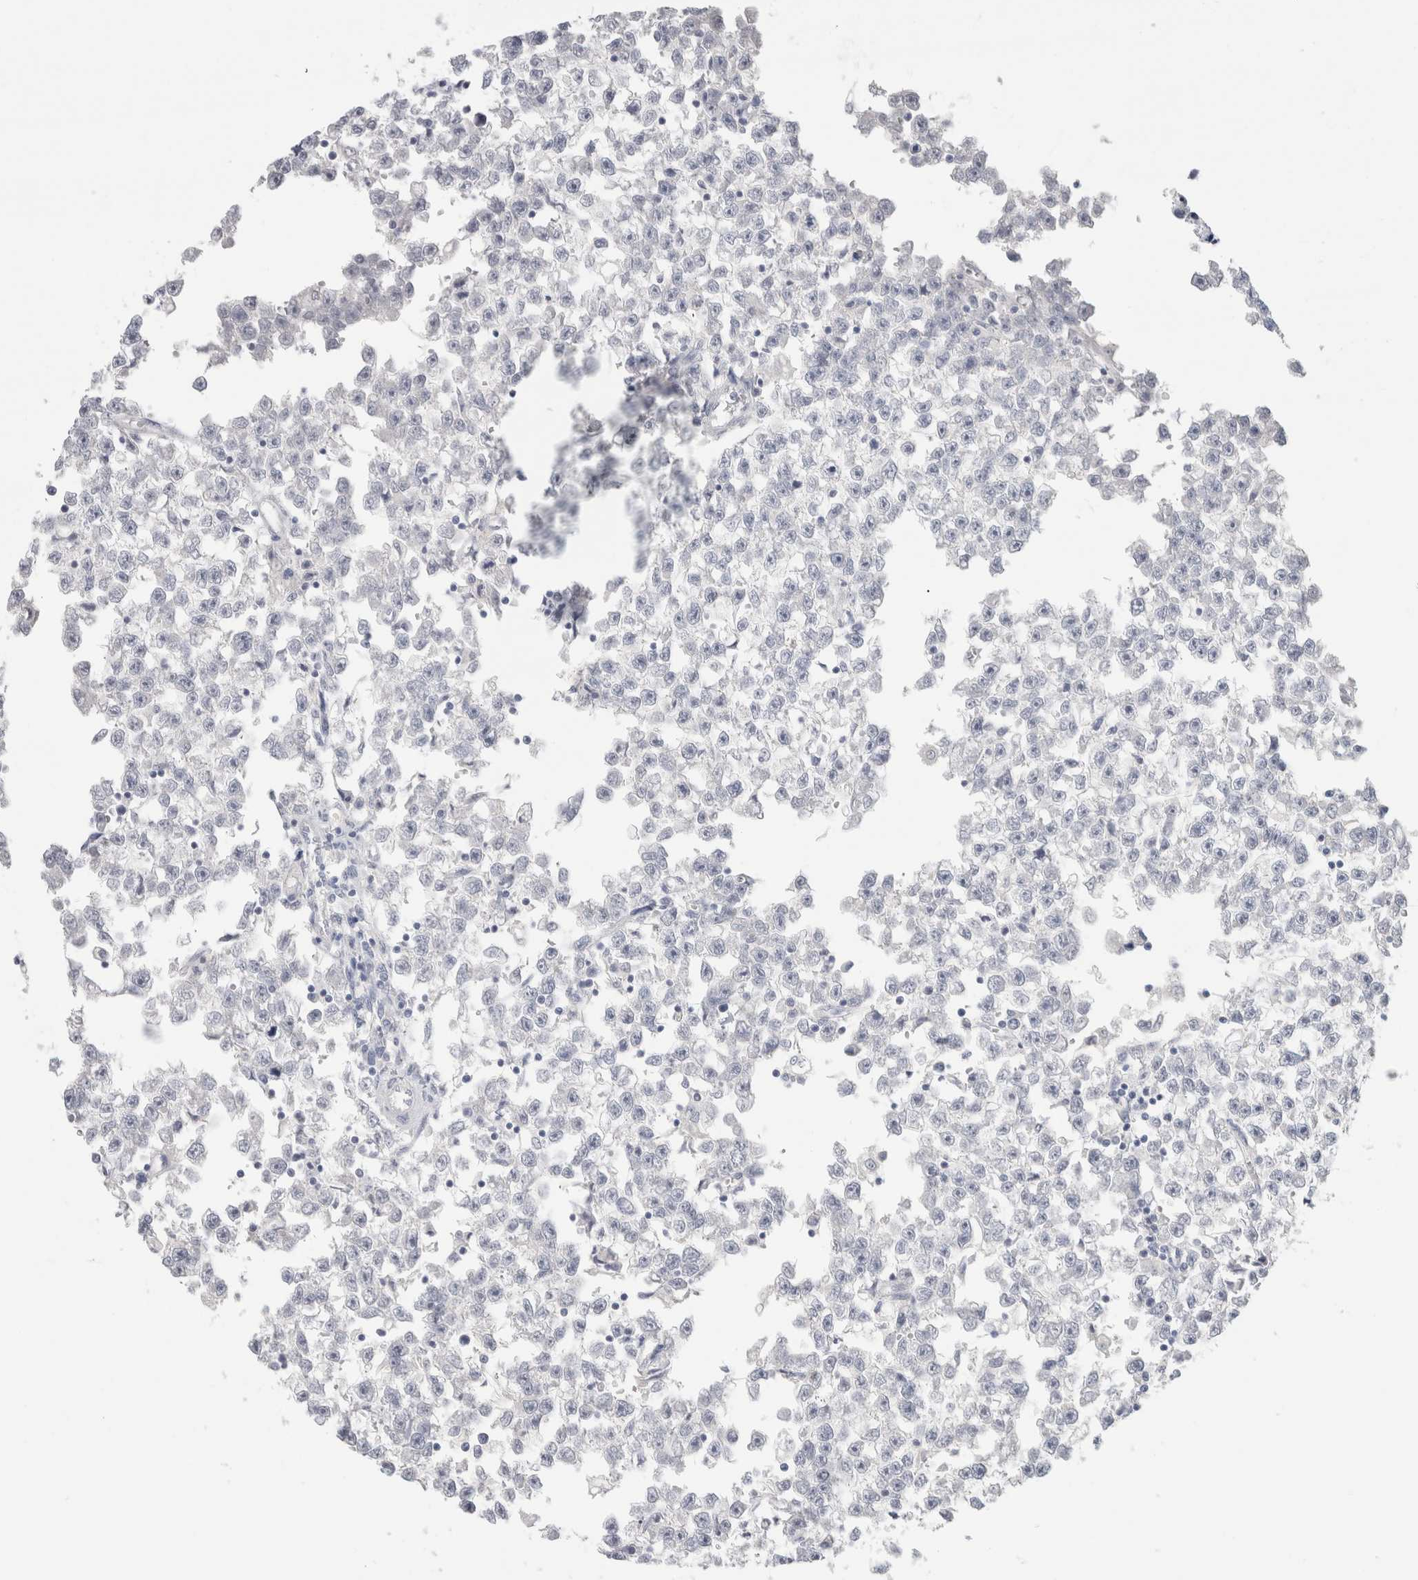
{"staining": {"intensity": "negative", "quantity": "none", "location": "none"}, "tissue": "testis cancer", "cell_type": "Tumor cells", "image_type": "cancer", "snomed": [{"axis": "morphology", "description": "Seminoma, NOS"}, {"axis": "morphology", "description": "Carcinoma, Embryonal, NOS"}, {"axis": "topography", "description": "Testis"}], "caption": "Immunohistochemistry (IHC) image of neoplastic tissue: human embryonal carcinoma (testis) stained with DAB (3,3'-diaminobenzidine) exhibits no significant protein expression in tumor cells.", "gene": "SLC6A1", "patient": {"sex": "male", "age": 51}}